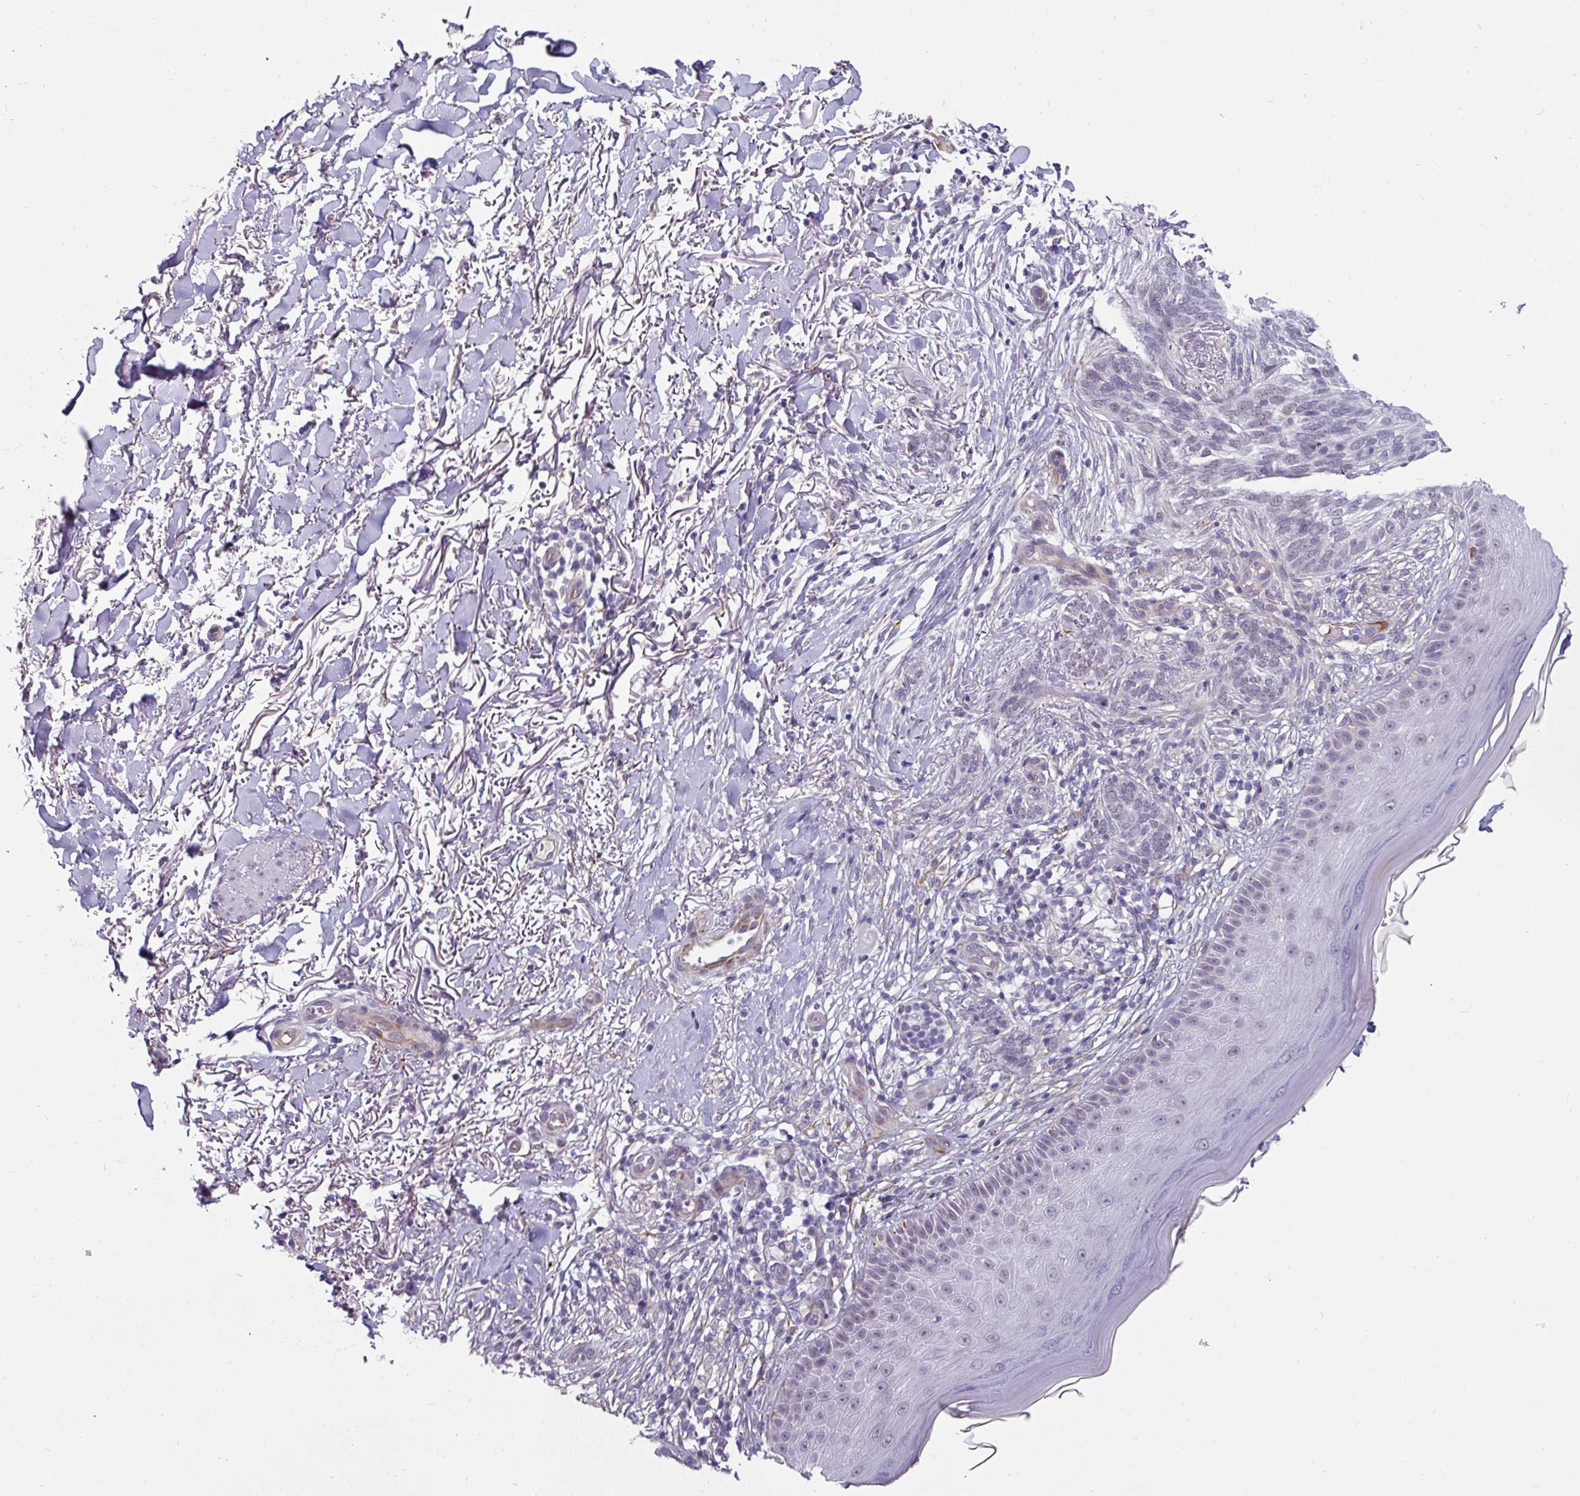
{"staining": {"intensity": "negative", "quantity": "none", "location": "none"}, "tissue": "skin cancer", "cell_type": "Tumor cells", "image_type": "cancer", "snomed": [{"axis": "morphology", "description": "Normal tissue, NOS"}, {"axis": "morphology", "description": "Basal cell carcinoma"}, {"axis": "topography", "description": "Skin"}], "caption": "Histopathology image shows no protein positivity in tumor cells of skin basal cell carcinoma tissue. Nuclei are stained in blue.", "gene": "EYA3", "patient": {"sex": "female", "age": 67}}